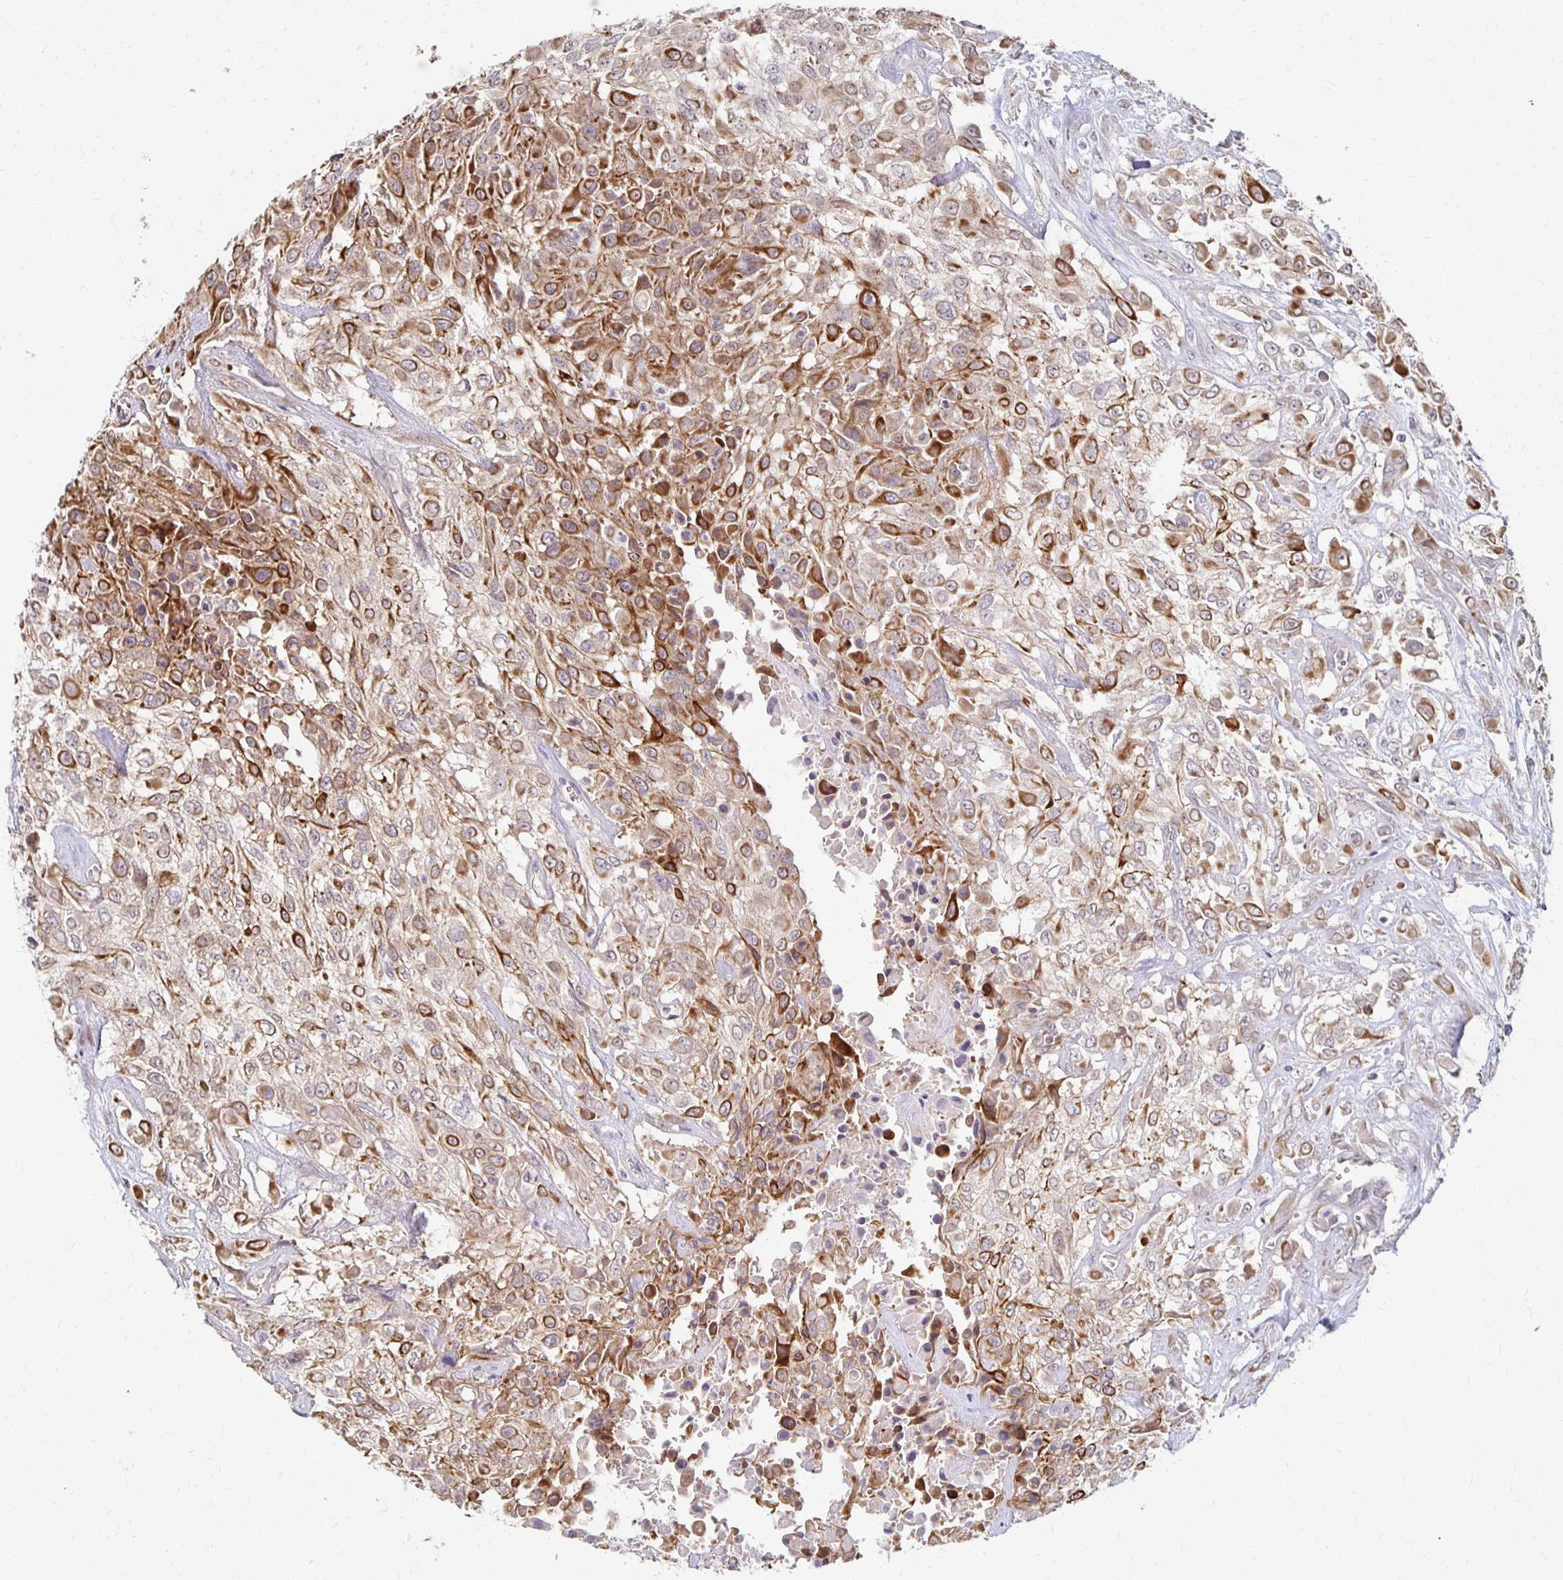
{"staining": {"intensity": "moderate", "quantity": ">75%", "location": "cytoplasmic/membranous"}, "tissue": "urothelial cancer", "cell_type": "Tumor cells", "image_type": "cancer", "snomed": [{"axis": "morphology", "description": "Urothelial carcinoma, High grade"}, {"axis": "topography", "description": "Urinary bladder"}], "caption": "Immunohistochemical staining of urothelial carcinoma (high-grade) shows medium levels of moderate cytoplasmic/membranous positivity in about >75% of tumor cells.", "gene": "PRKCB", "patient": {"sex": "male", "age": 57}}